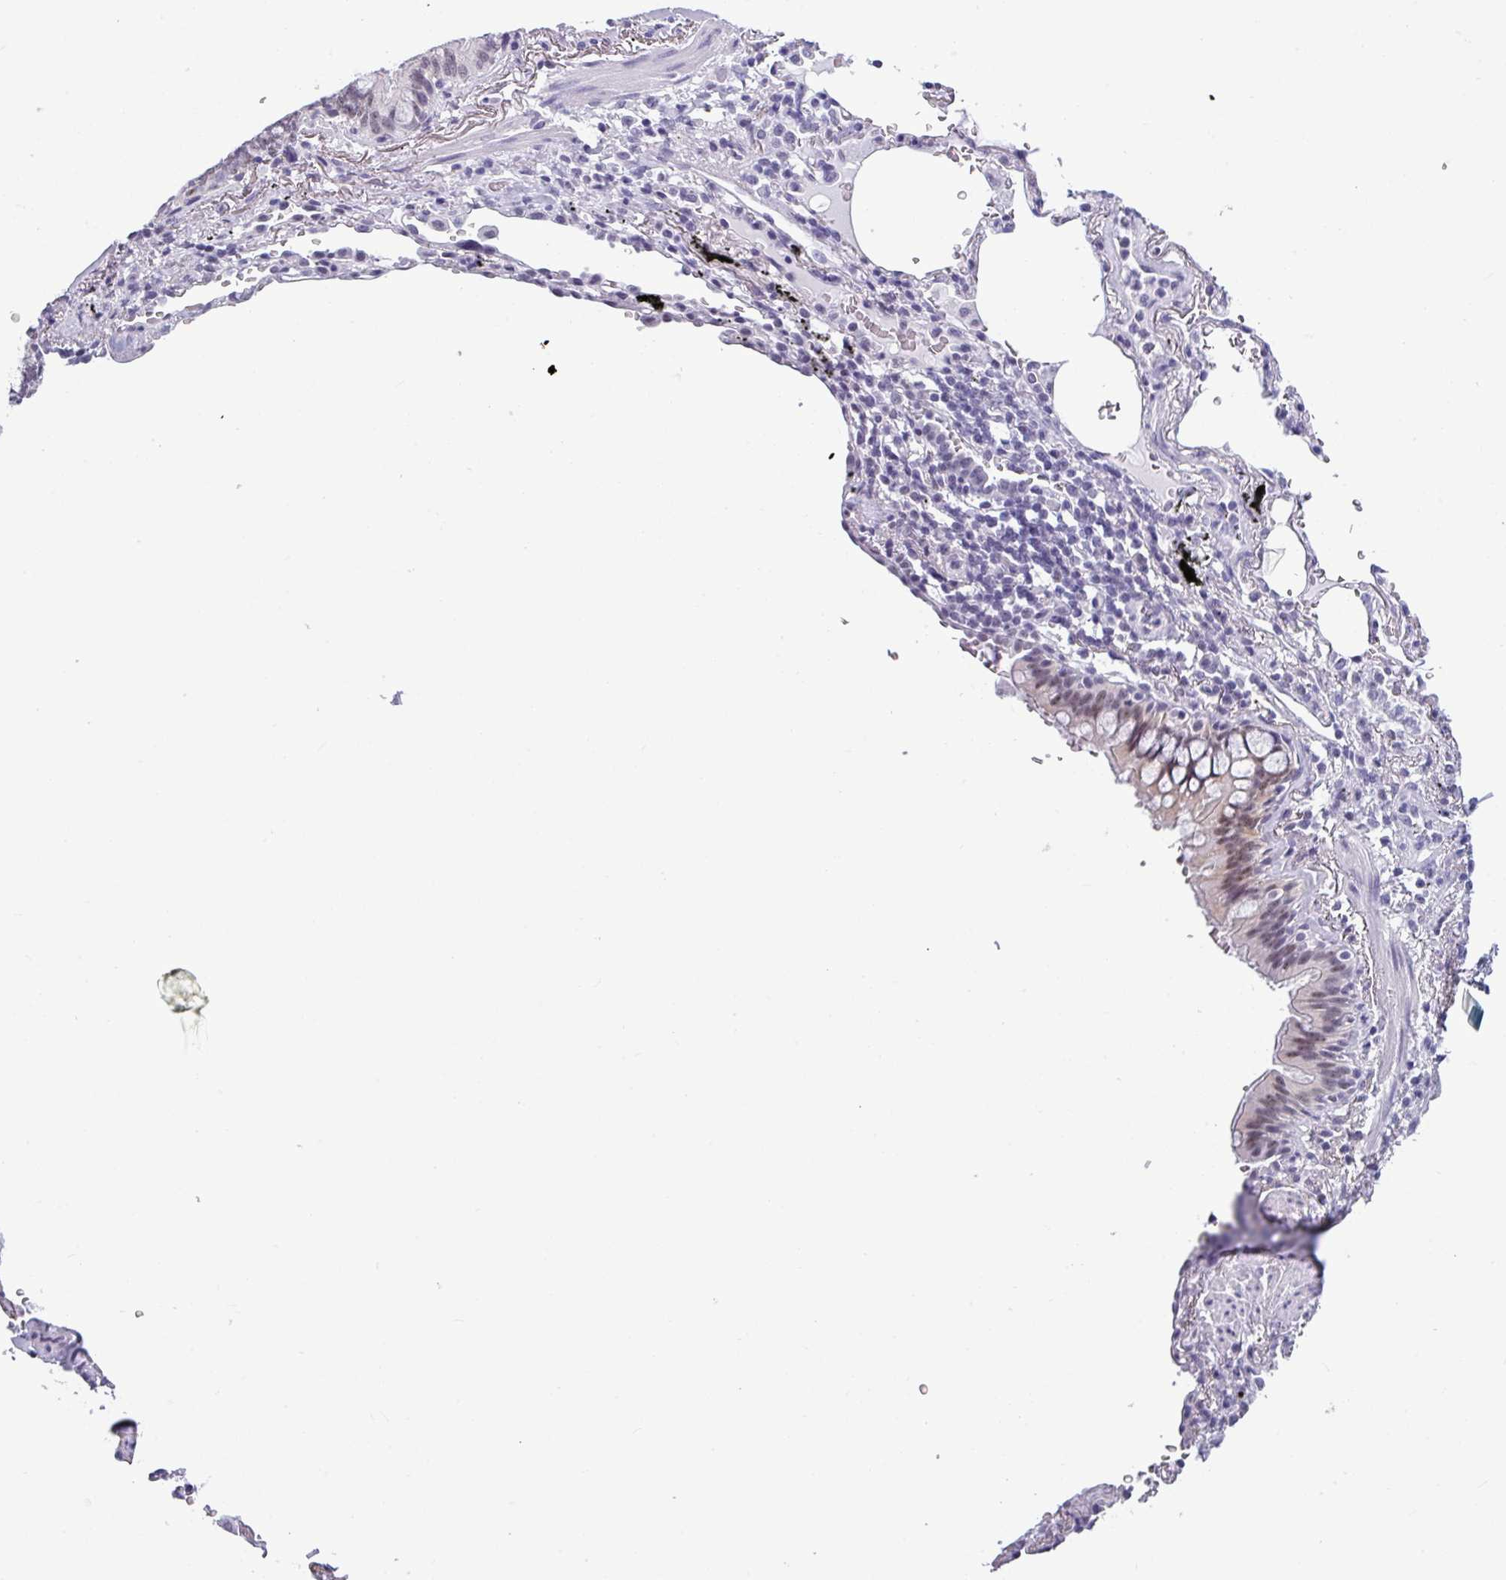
{"staining": {"intensity": "negative", "quantity": "none", "location": "none"}, "tissue": "soft tissue", "cell_type": "Fibroblasts", "image_type": "normal", "snomed": [{"axis": "morphology", "description": "Normal tissue, NOS"}, {"axis": "topography", "description": "Cartilage tissue"}, {"axis": "topography", "description": "Bronchus"}], "caption": "Fibroblasts show no significant protein staining in benign soft tissue. (DAB (3,3'-diaminobenzidine) IHC with hematoxylin counter stain).", "gene": "SRGAP1", "patient": {"sex": "female", "age": 72}}